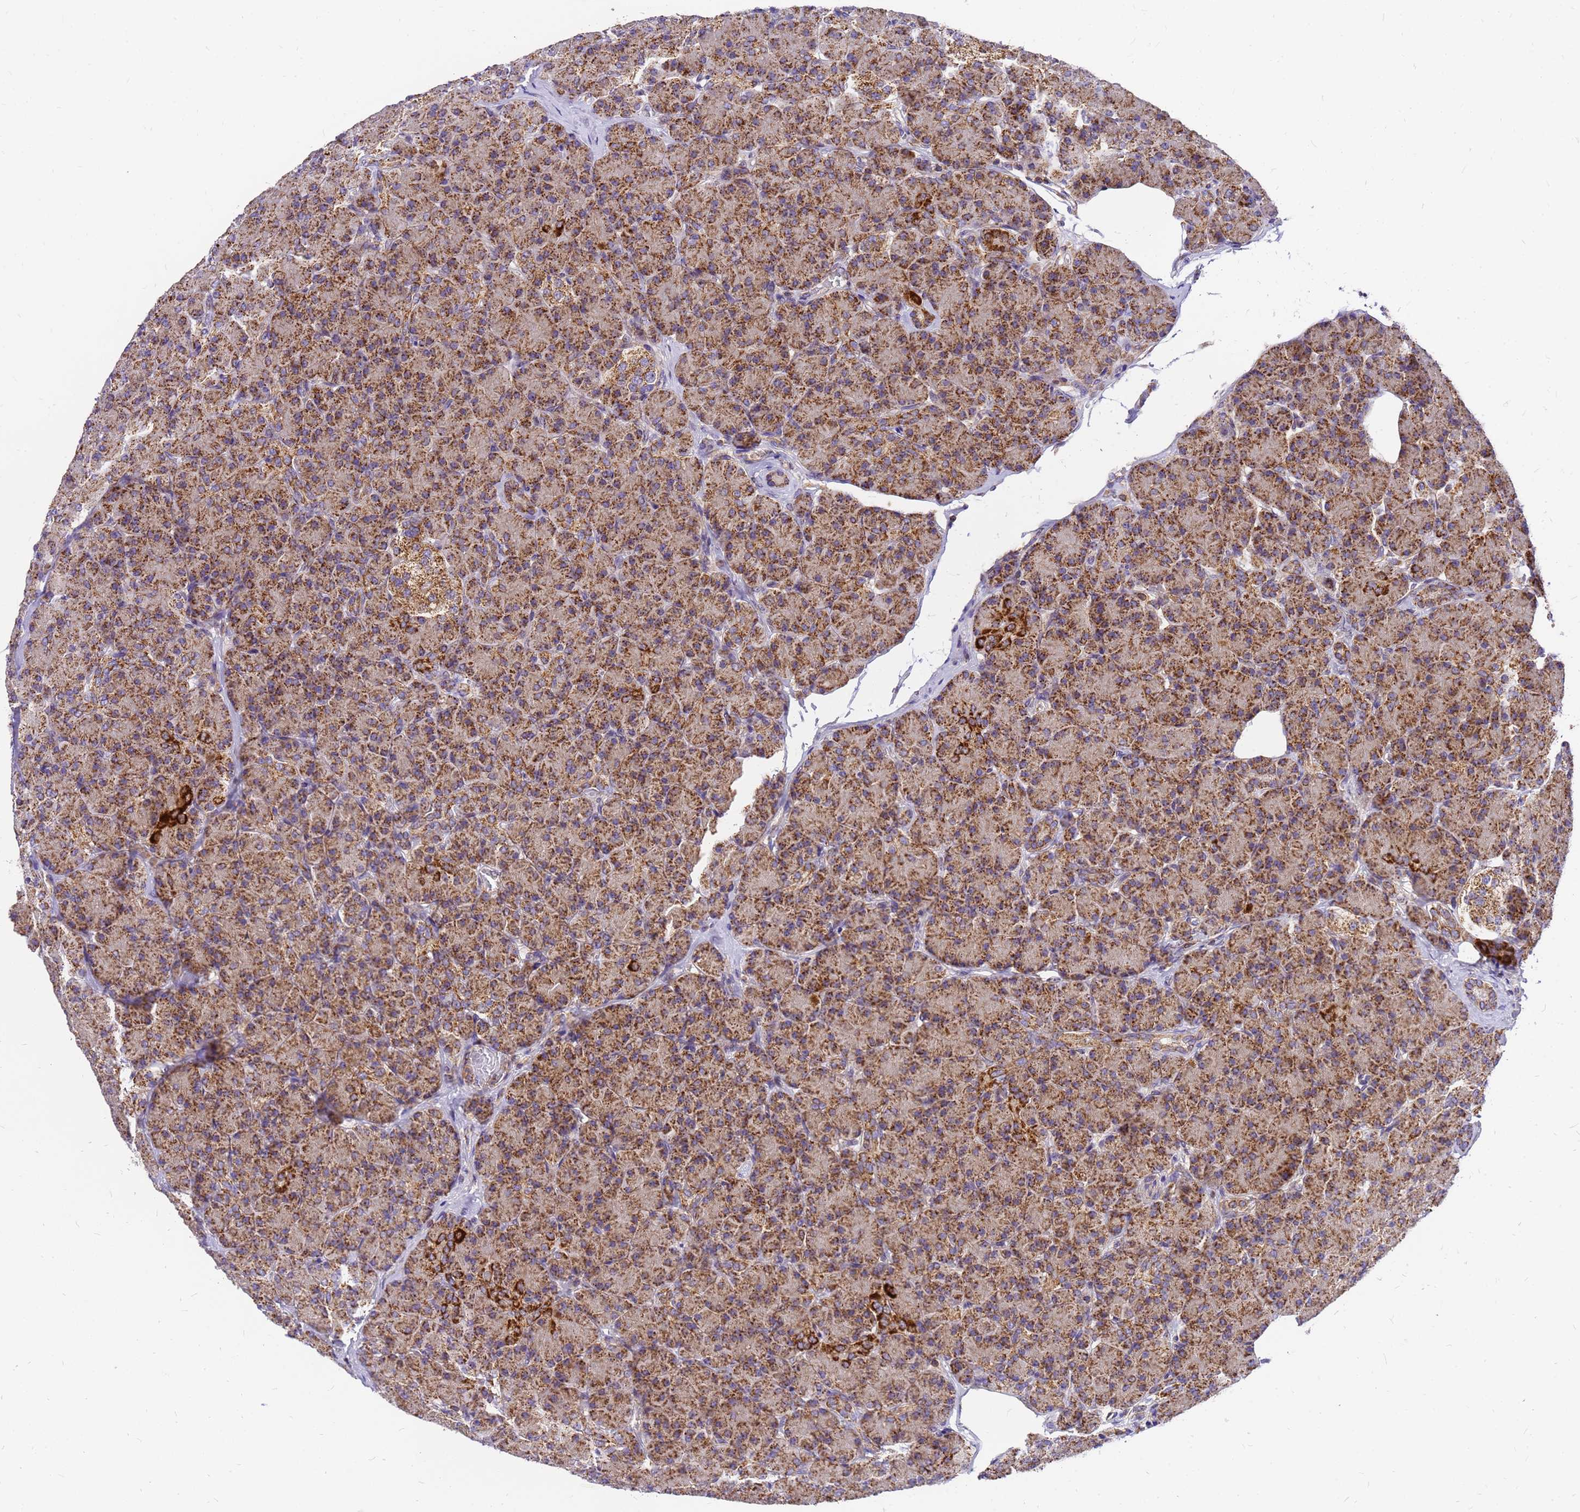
{"staining": {"intensity": "strong", "quantity": ">75%", "location": "cytoplasmic/membranous"}, "tissue": "pancreas", "cell_type": "Exocrine glandular cells", "image_type": "normal", "snomed": [{"axis": "morphology", "description": "Normal tissue, NOS"}, {"axis": "topography", "description": "Pancreas"}], "caption": "High-magnification brightfield microscopy of unremarkable pancreas stained with DAB (brown) and counterstained with hematoxylin (blue). exocrine glandular cells exhibit strong cytoplasmic/membranous expression is identified in approximately>75% of cells. The staining was performed using DAB to visualize the protein expression in brown, while the nuclei were stained in blue with hematoxylin (Magnification: 20x).", "gene": "MRPS26", "patient": {"sex": "female", "age": 43}}